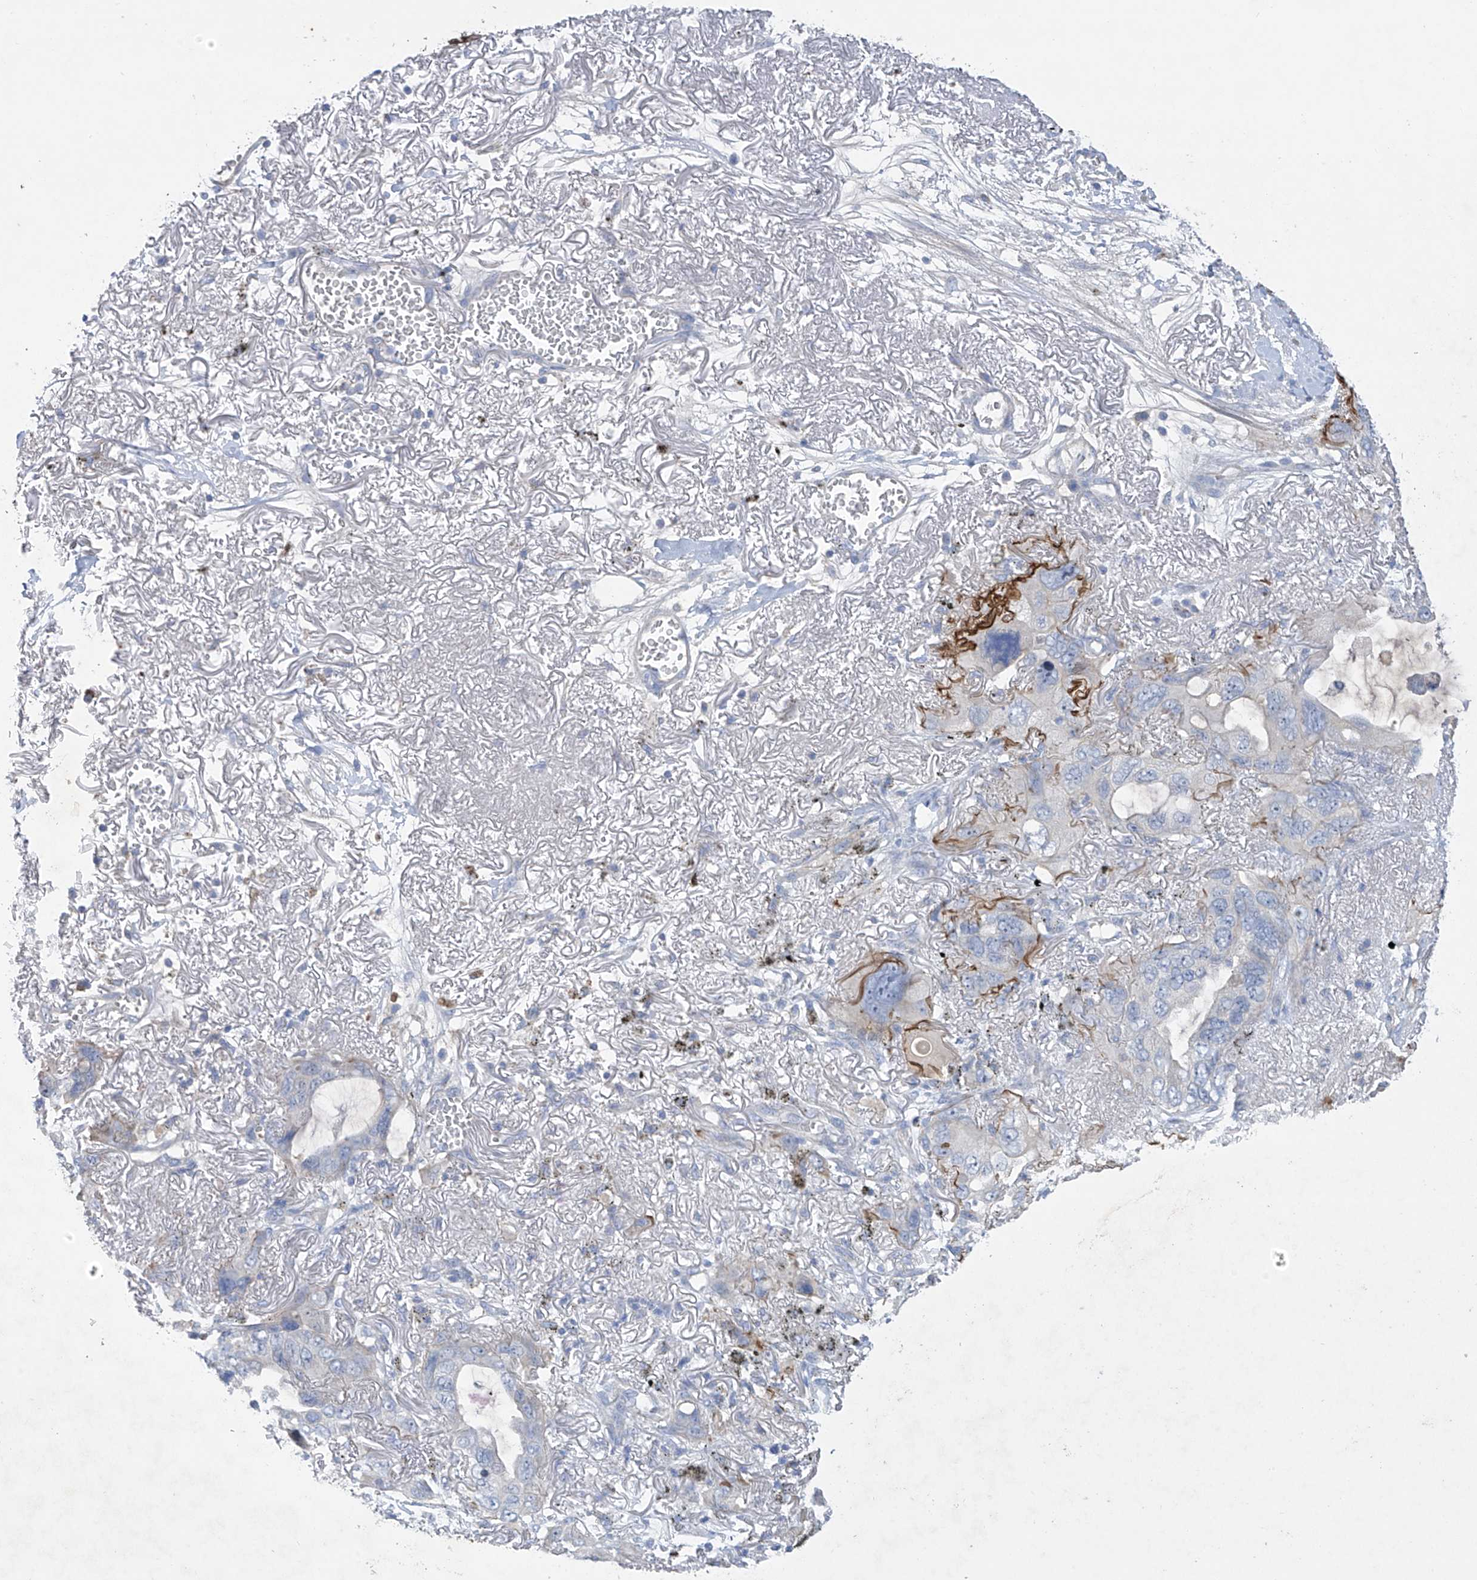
{"staining": {"intensity": "moderate", "quantity": "<25%", "location": "cytoplasmic/membranous"}, "tissue": "lung cancer", "cell_type": "Tumor cells", "image_type": "cancer", "snomed": [{"axis": "morphology", "description": "Squamous cell carcinoma, NOS"}, {"axis": "topography", "description": "Lung"}], "caption": "Protein expression analysis of human lung squamous cell carcinoma reveals moderate cytoplasmic/membranous positivity in approximately <25% of tumor cells. (Brightfield microscopy of DAB IHC at high magnification).", "gene": "PRSS12", "patient": {"sex": "female", "age": 73}}